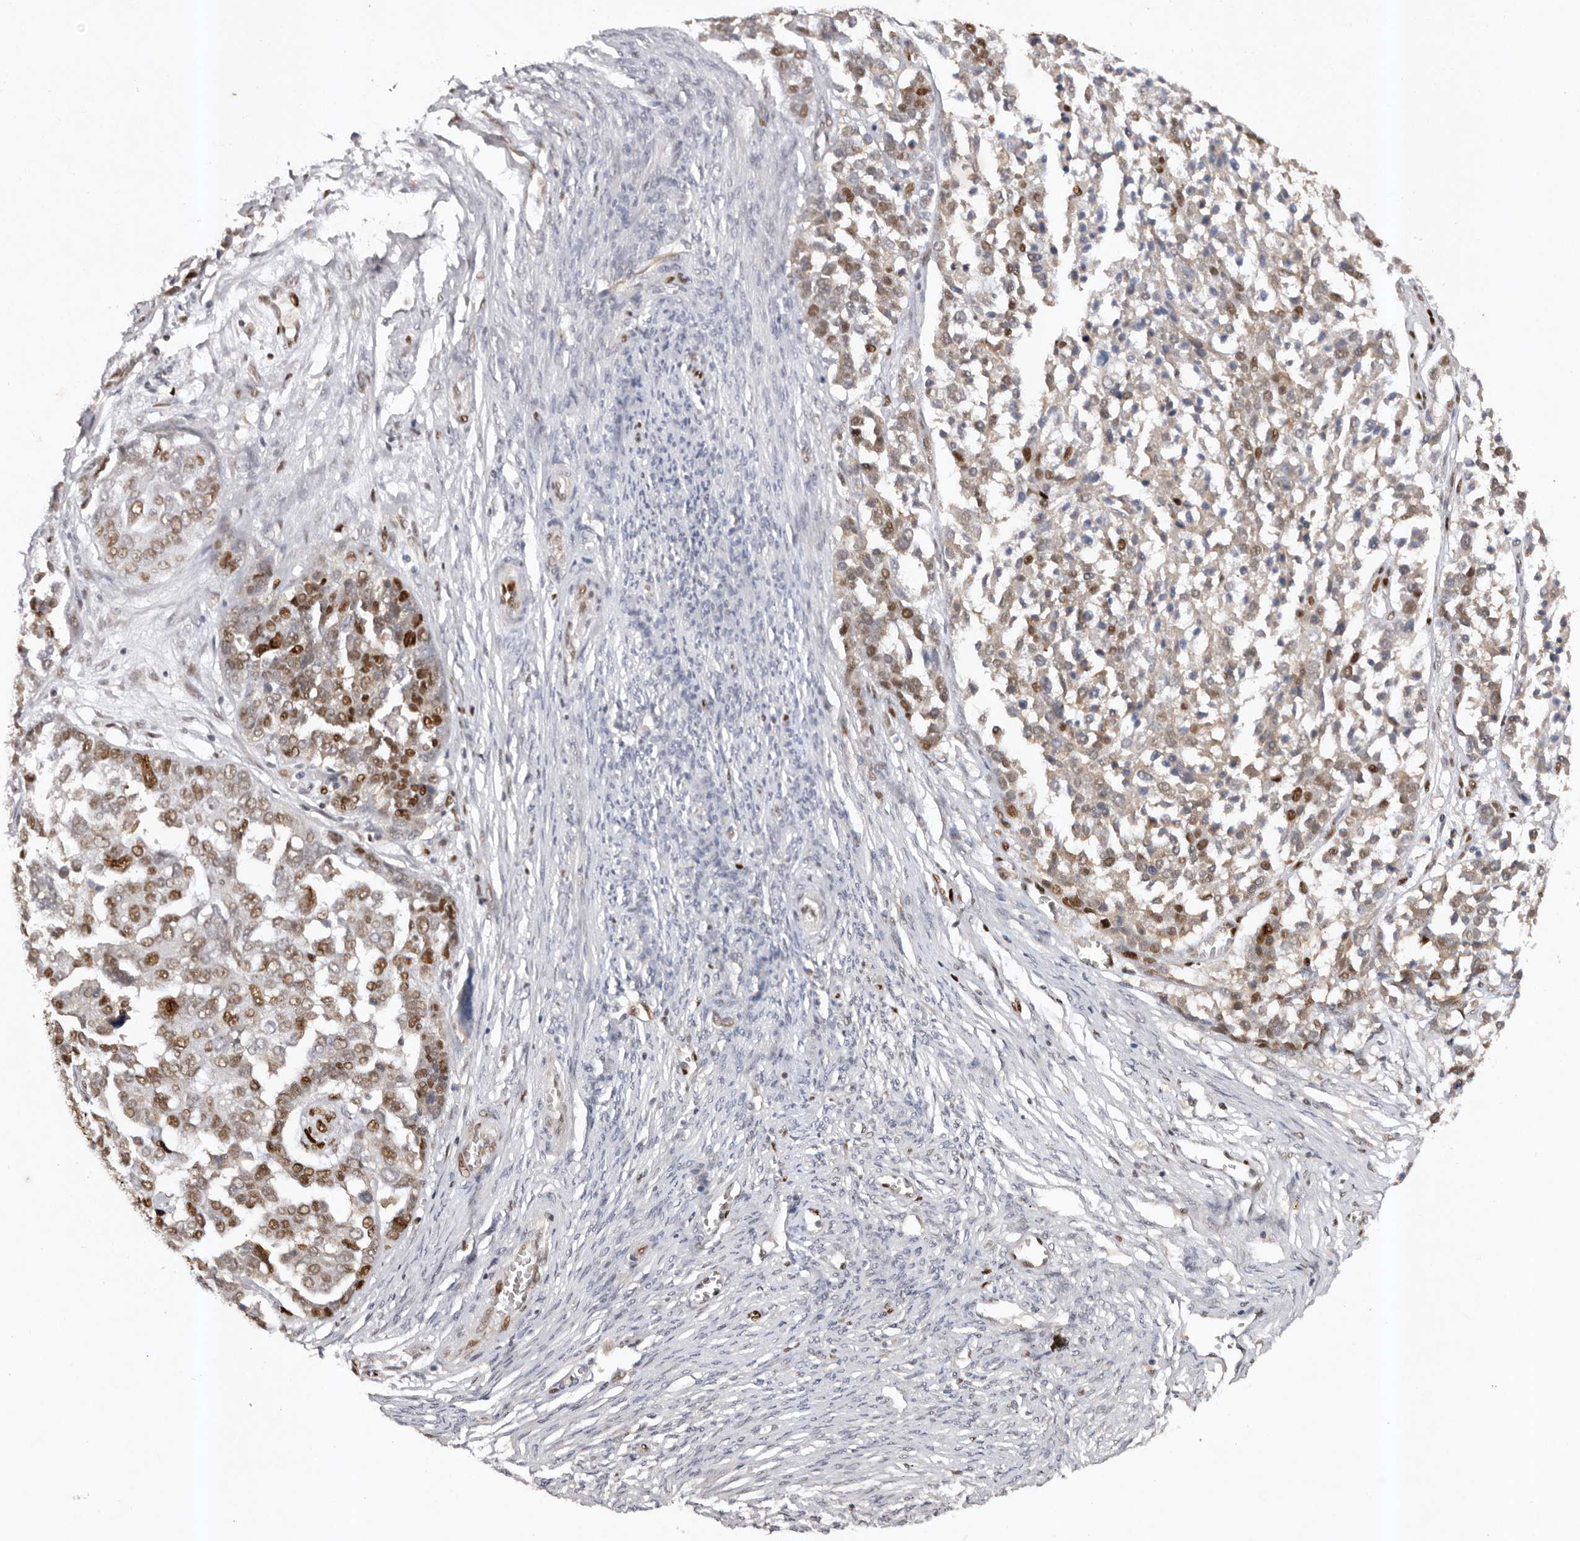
{"staining": {"intensity": "moderate", "quantity": "25%-75%", "location": "nuclear"}, "tissue": "ovarian cancer", "cell_type": "Tumor cells", "image_type": "cancer", "snomed": [{"axis": "morphology", "description": "Cystadenocarcinoma, serous, NOS"}, {"axis": "topography", "description": "Ovary"}], "caption": "Protein expression analysis of human ovarian cancer reveals moderate nuclear staining in approximately 25%-75% of tumor cells. (brown staining indicates protein expression, while blue staining denotes nuclei).", "gene": "KLF7", "patient": {"sex": "female", "age": 44}}